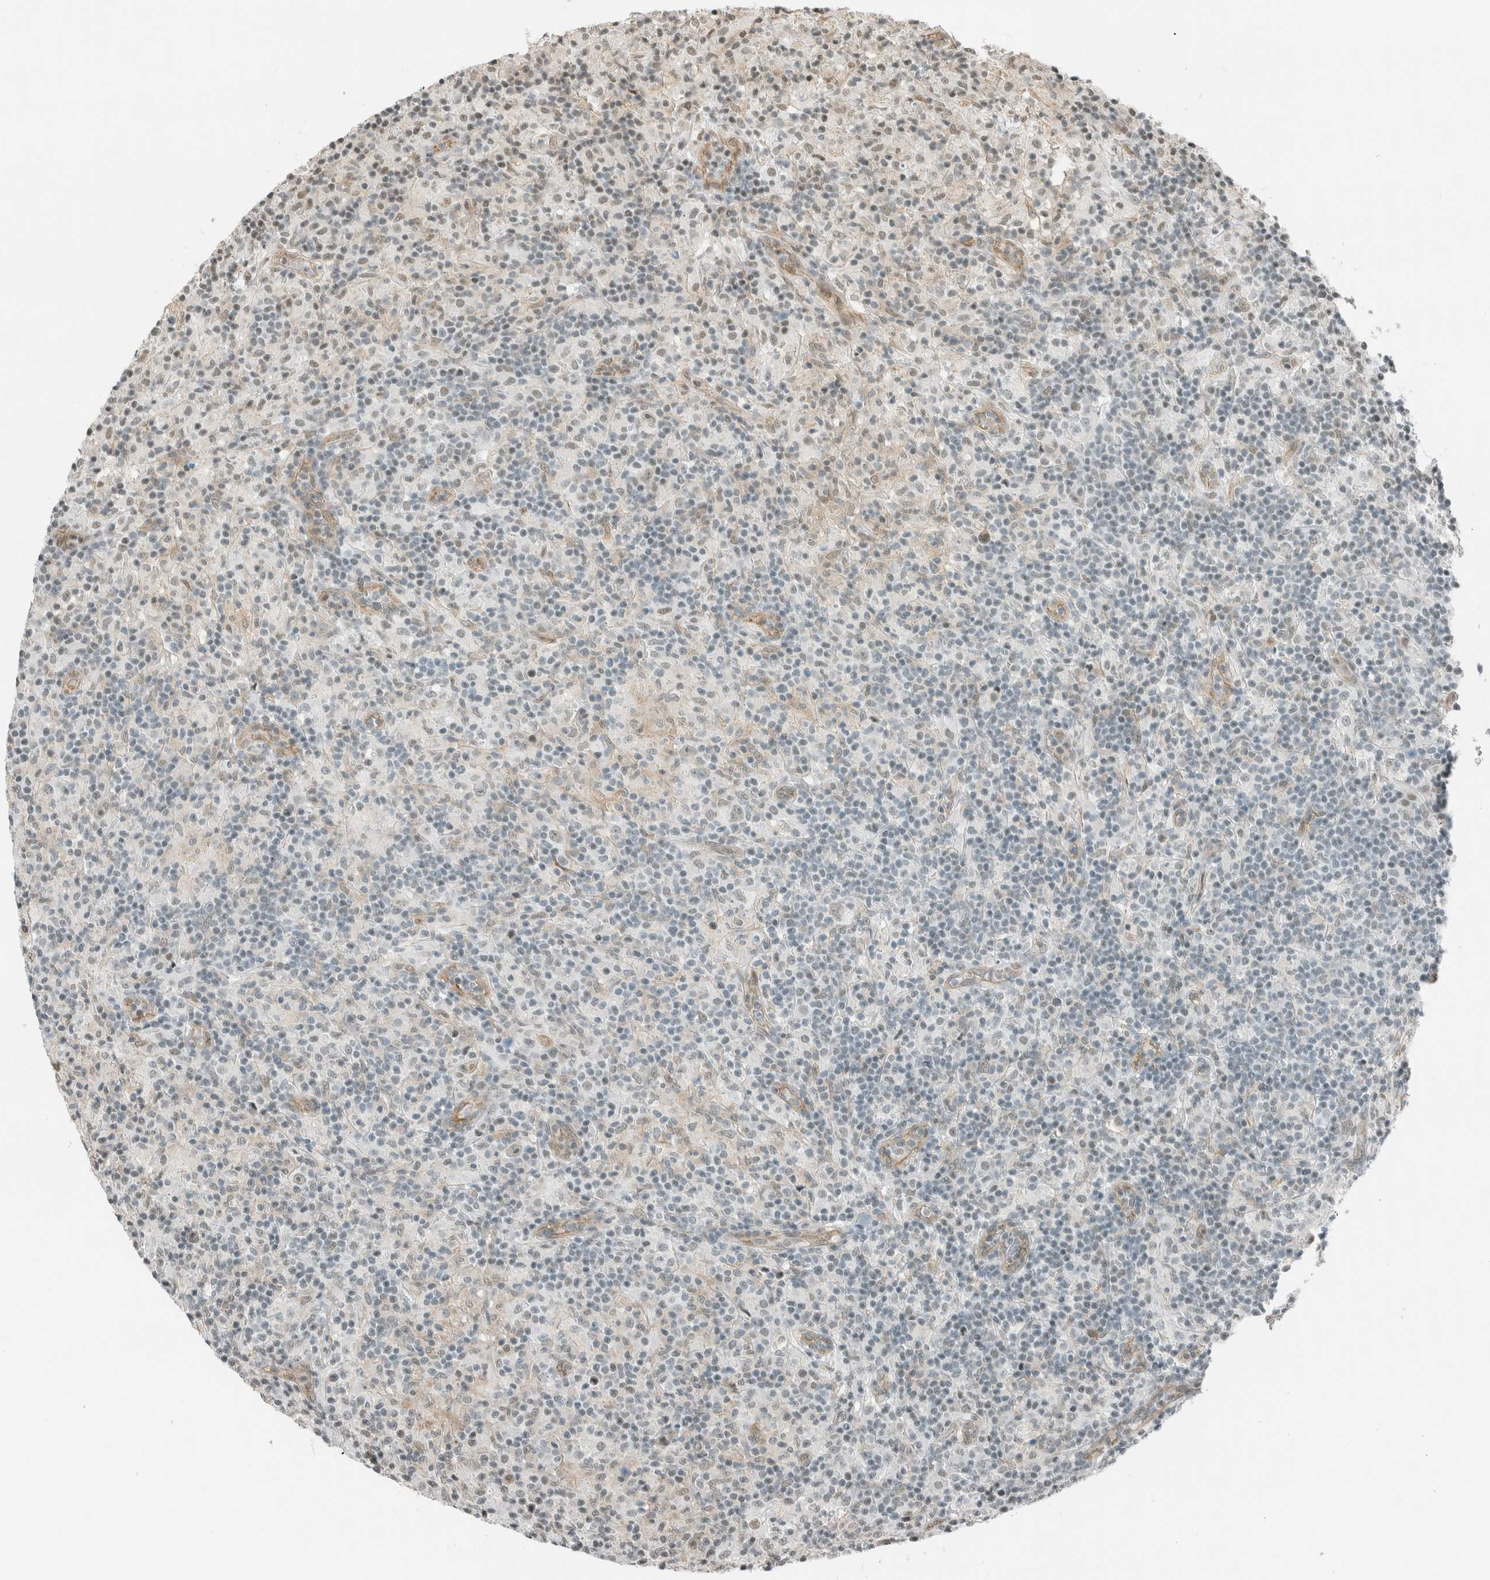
{"staining": {"intensity": "weak", "quantity": "25%-75%", "location": "nuclear"}, "tissue": "lymphoma", "cell_type": "Tumor cells", "image_type": "cancer", "snomed": [{"axis": "morphology", "description": "Hodgkin's disease, NOS"}, {"axis": "topography", "description": "Lymph node"}], "caption": "Weak nuclear protein staining is seen in approximately 25%-75% of tumor cells in Hodgkin's disease.", "gene": "NIBAN2", "patient": {"sex": "male", "age": 70}}